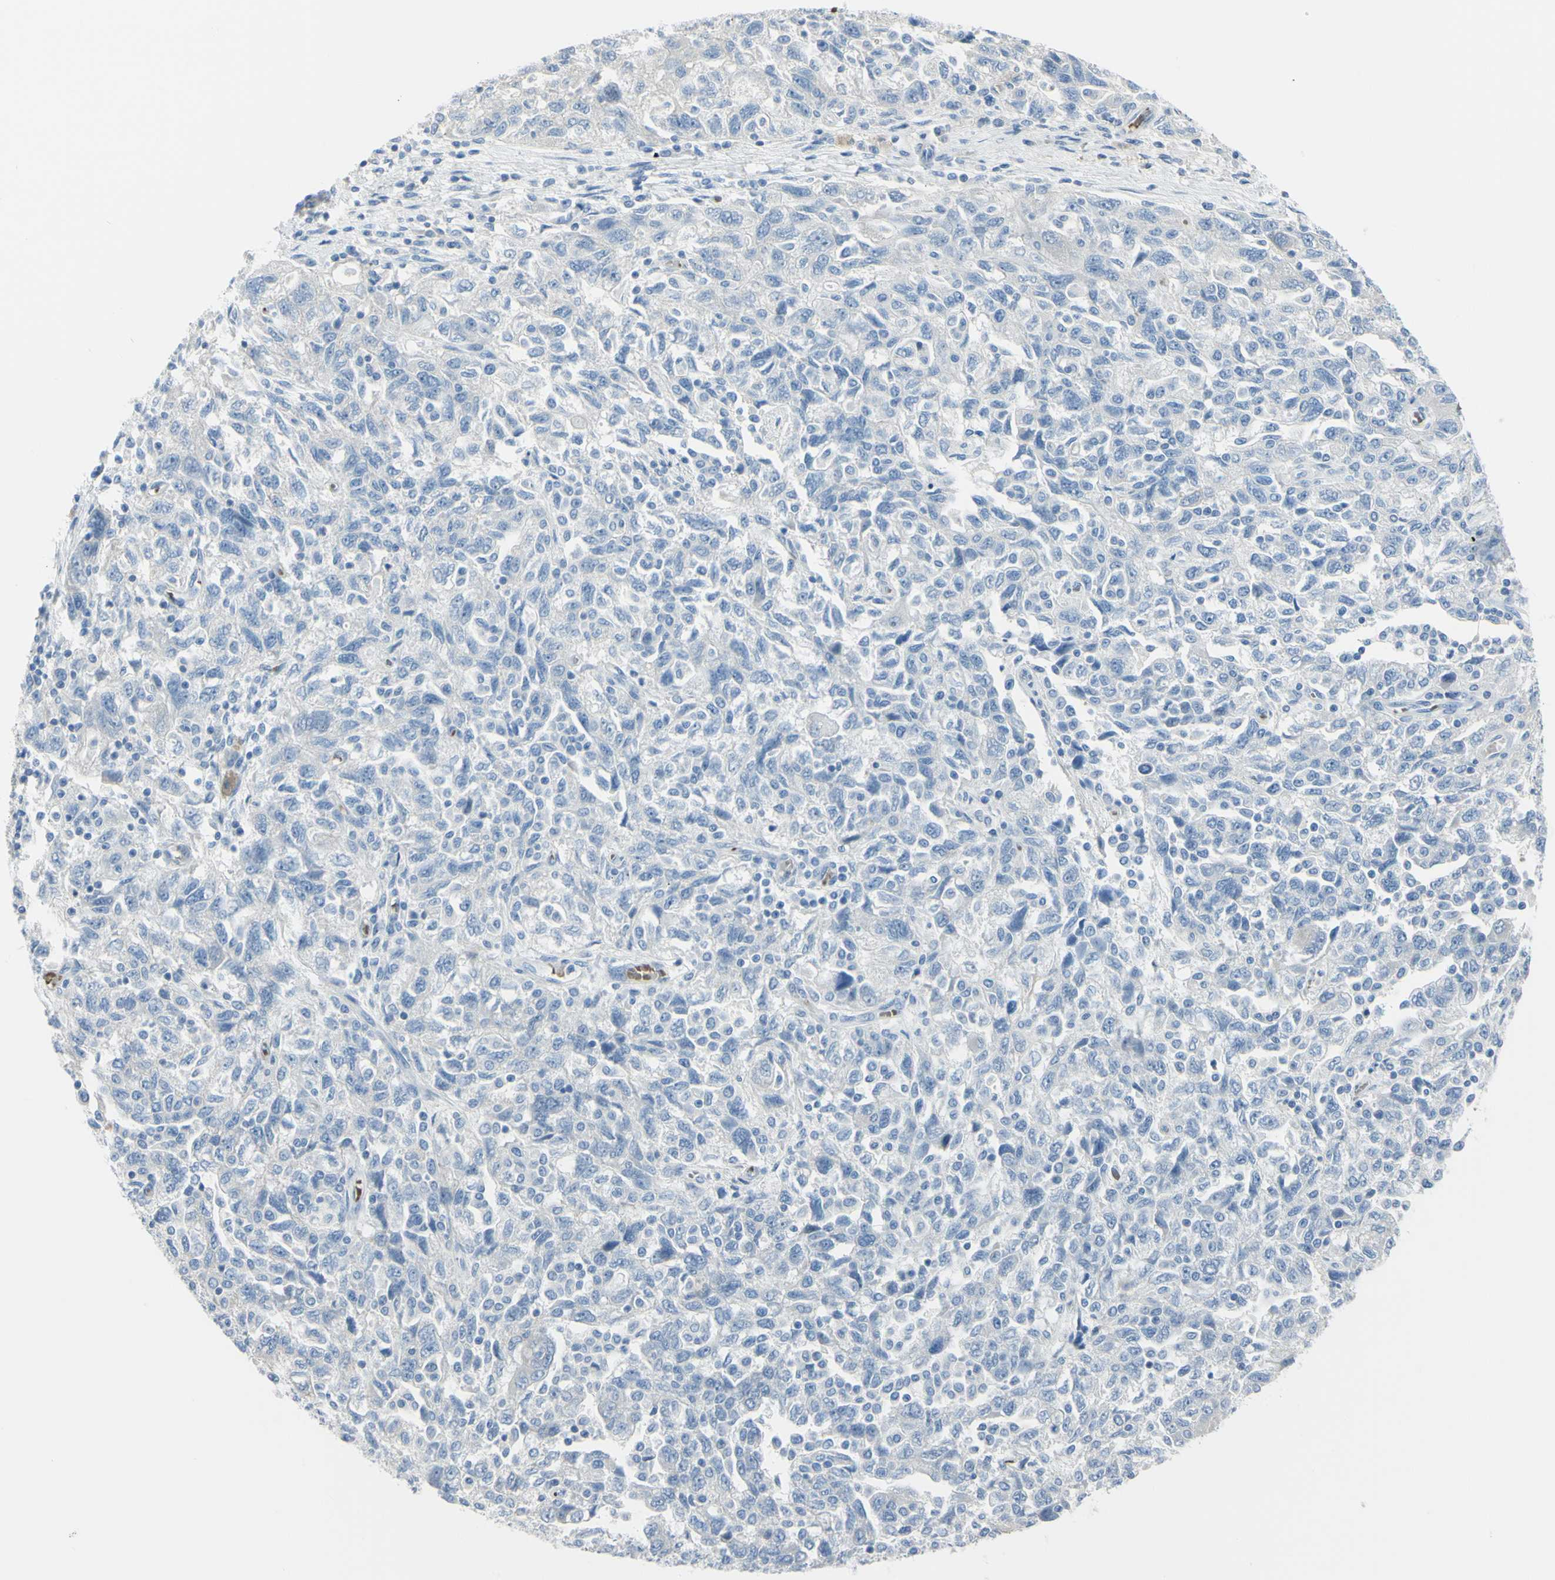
{"staining": {"intensity": "negative", "quantity": "none", "location": "none"}, "tissue": "ovarian cancer", "cell_type": "Tumor cells", "image_type": "cancer", "snomed": [{"axis": "morphology", "description": "Carcinoma, NOS"}, {"axis": "morphology", "description": "Cystadenocarcinoma, serous, NOS"}, {"axis": "topography", "description": "Ovary"}], "caption": "Immunohistochemical staining of ovarian carcinoma displays no significant expression in tumor cells. Nuclei are stained in blue.", "gene": "NCBP2L", "patient": {"sex": "female", "age": 69}}